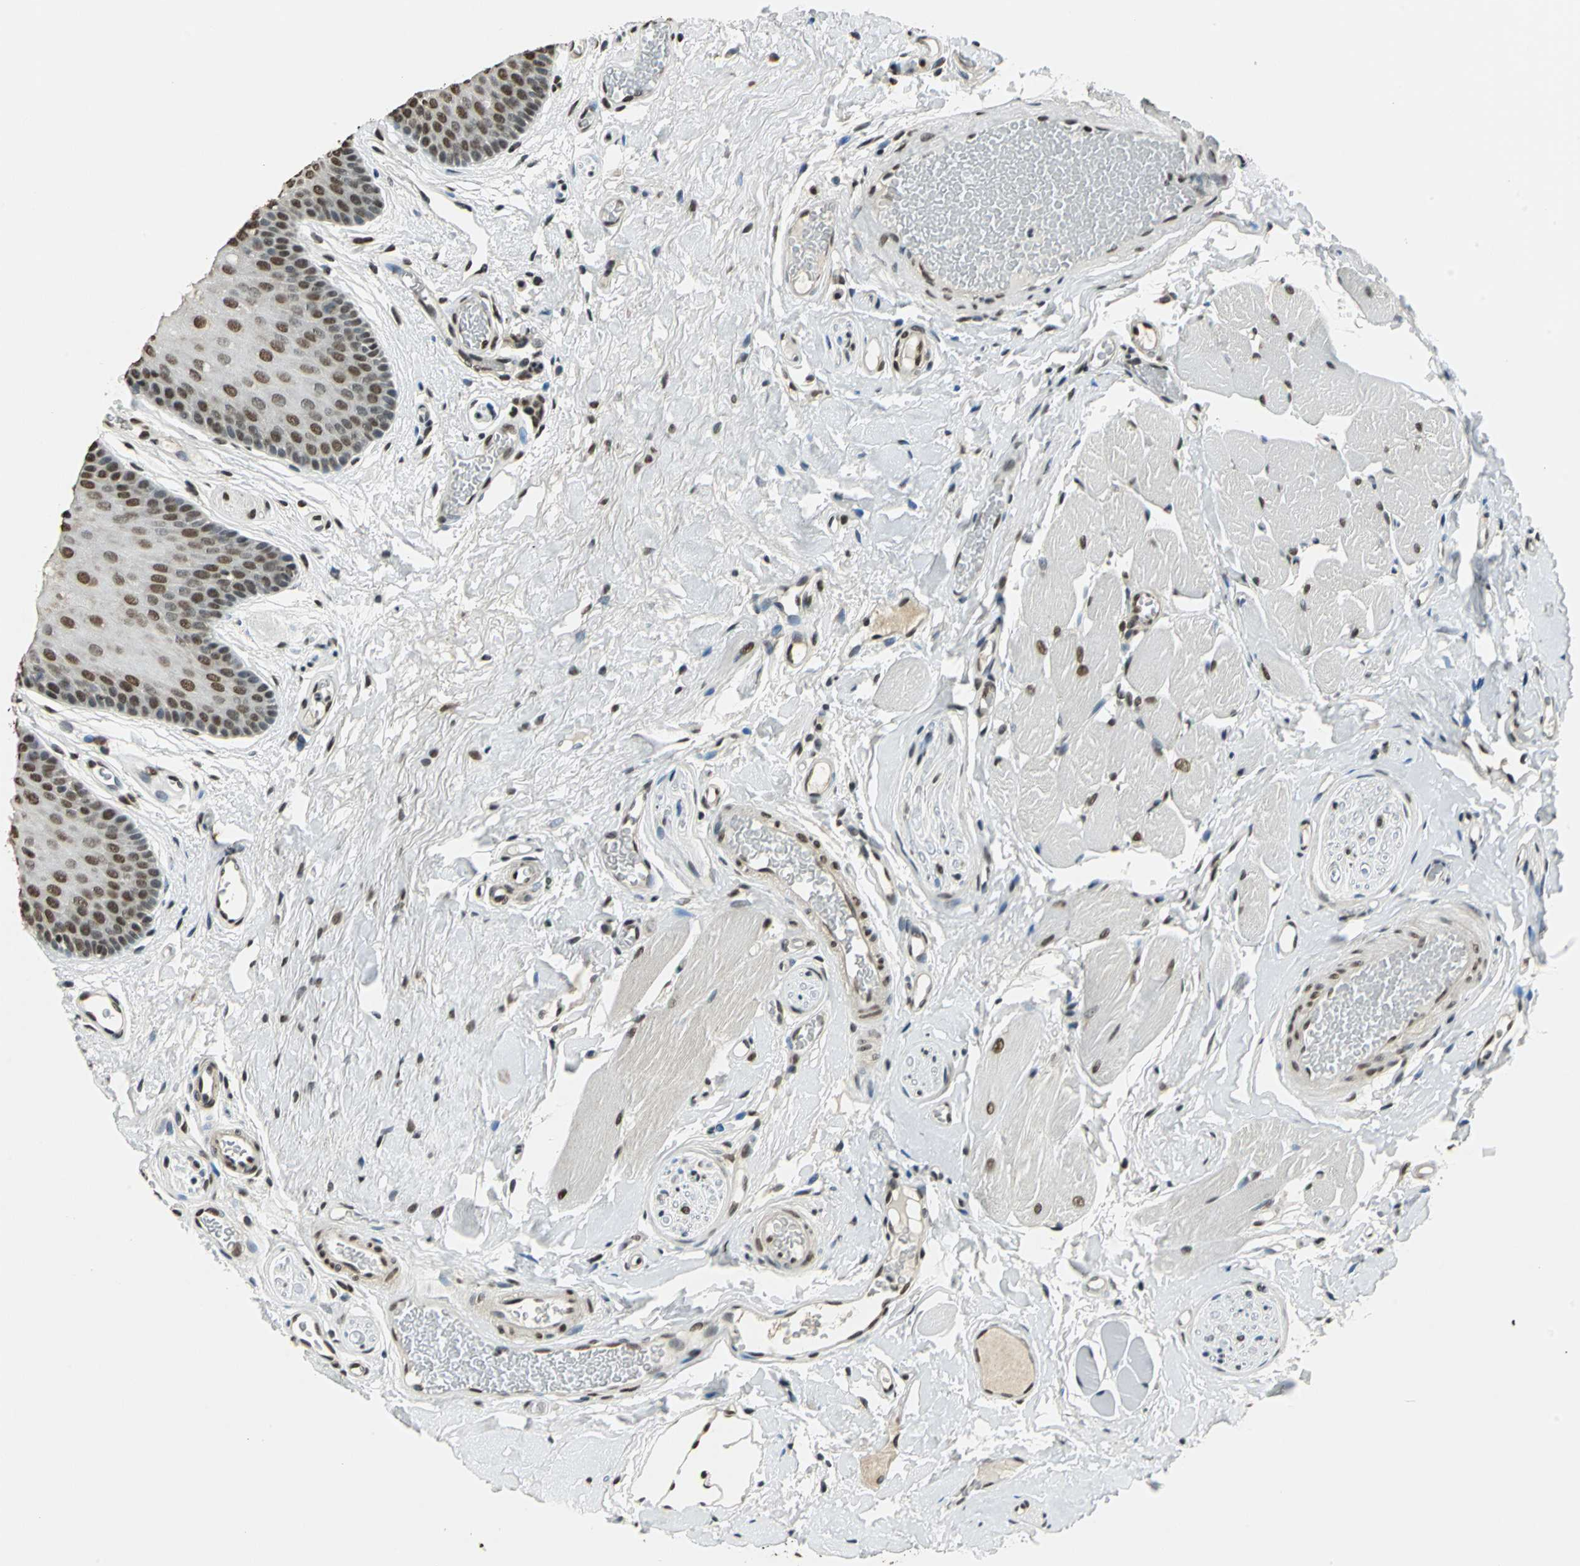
{"staining": {"intensity": "moderate", "quantity": ">75%", "location": "nuclear"}, "tissue": "oral mucosa", "cell_type": "Squamous epithelial cells", "image_type": "normal", "snomed": [{"axis": "morphology", "description": "Normal tissue, NOS"}, {"axis": "topography", "description": "Oral tissue"}], "caption": "Protein staining of unremarkable oral mucosa shows moderate nuclear positivity in approximately >75% of squamous epithelial cells.", "gene": "RBM14", "patient": {"sex": "male", "age": 54}}